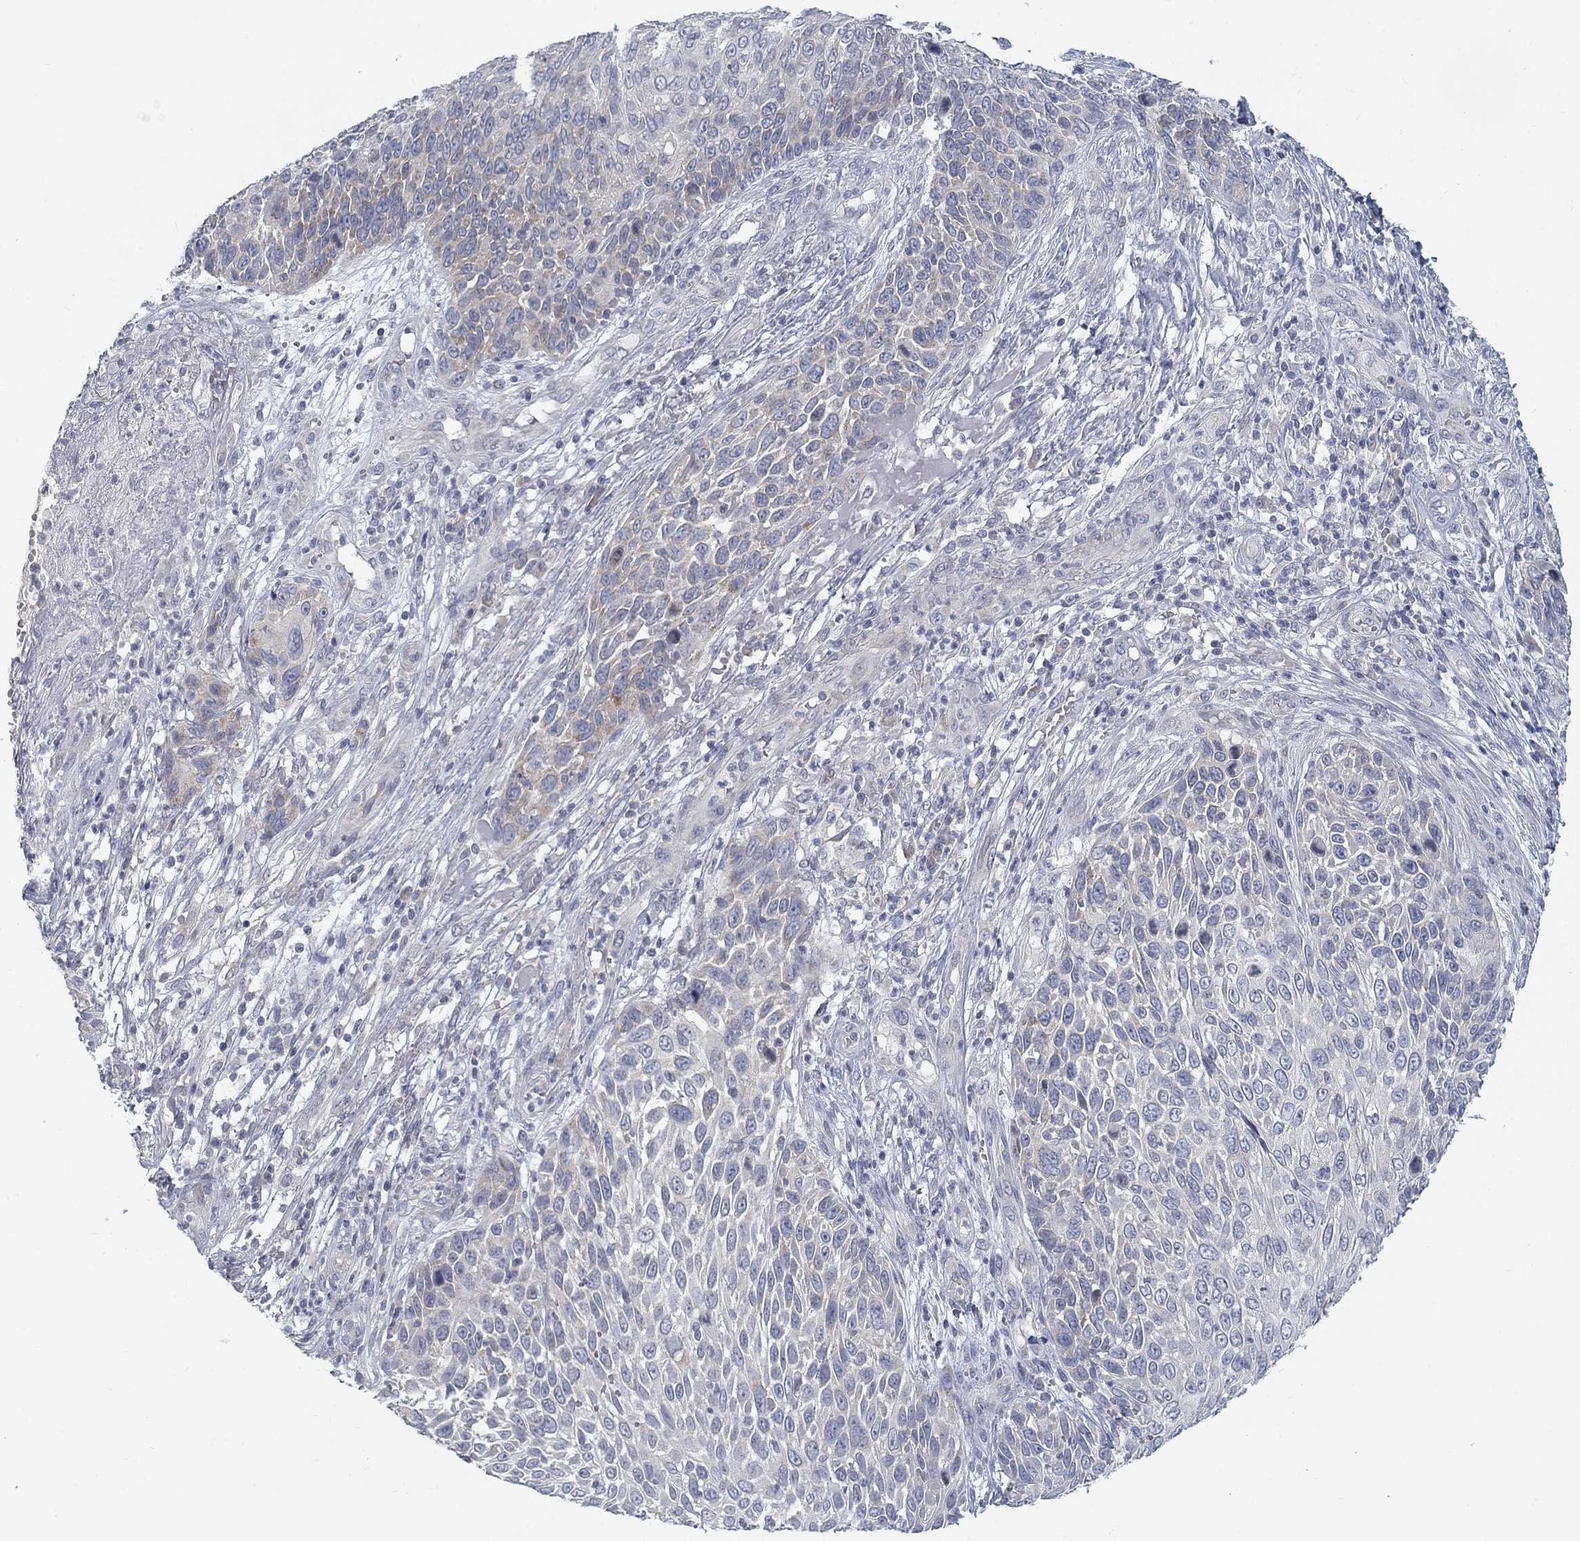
{"staining": {"intensity": "weak", "quantity": "<25%", "location": "cytoplasmic/membranous"}, "tissue": "skin cancer", "cell_type": "Tumor cells", "image_type": "cancer", "snomed": [{"axis": "morphology", "description": "Squamous cell carcinoma, NOS"}, {"axis": "topography", "description": "Skin"}], "caption": "Tumor cells are negative for protein expression in human skin squamous cell carcinoma.", "gene": "ATP1A3", "patient": {"sex": "male", "age": 92}}